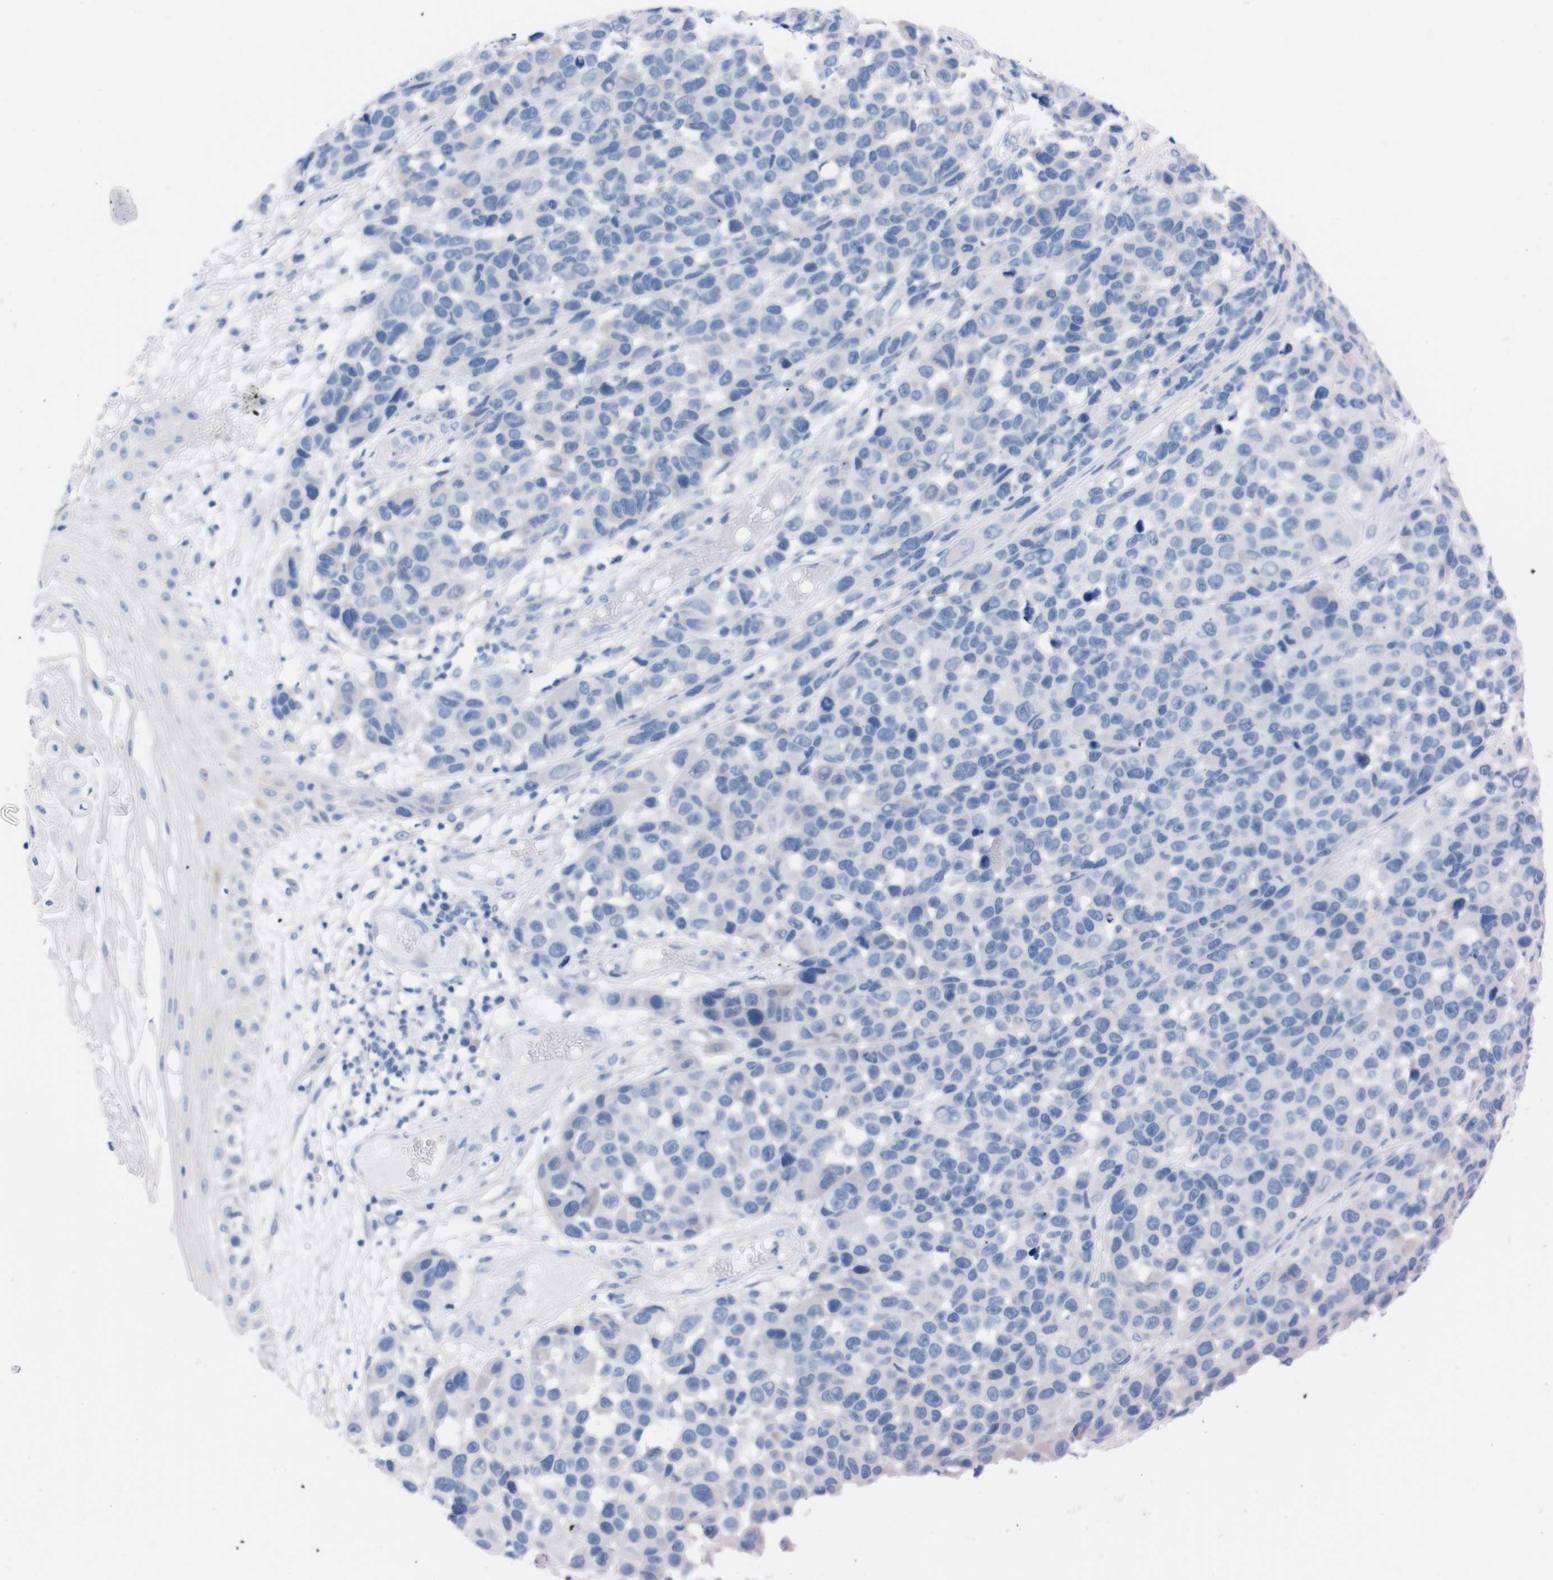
{"staining": {"intensity": "negative", "quantity": "none", "location": "none"}, "tissue": "melanoma", "cell_type": "Tumor cells", "image_type": "cancer", "snomed": [{"axis": "morphology", "description": "Malignant melanoma, NOS"}, {"axis": "topography", "description": "Skin"}], "caption": "Immunohistochemistry (IHC) histopathology image of neoplastic tissue: melanoma stained with DAB (3,3'-diaminobenzidine) shows no significant protein positivity in tumor cells.", "gene": "TMEM243", "patient": {"sex": "male", "age": 53}}